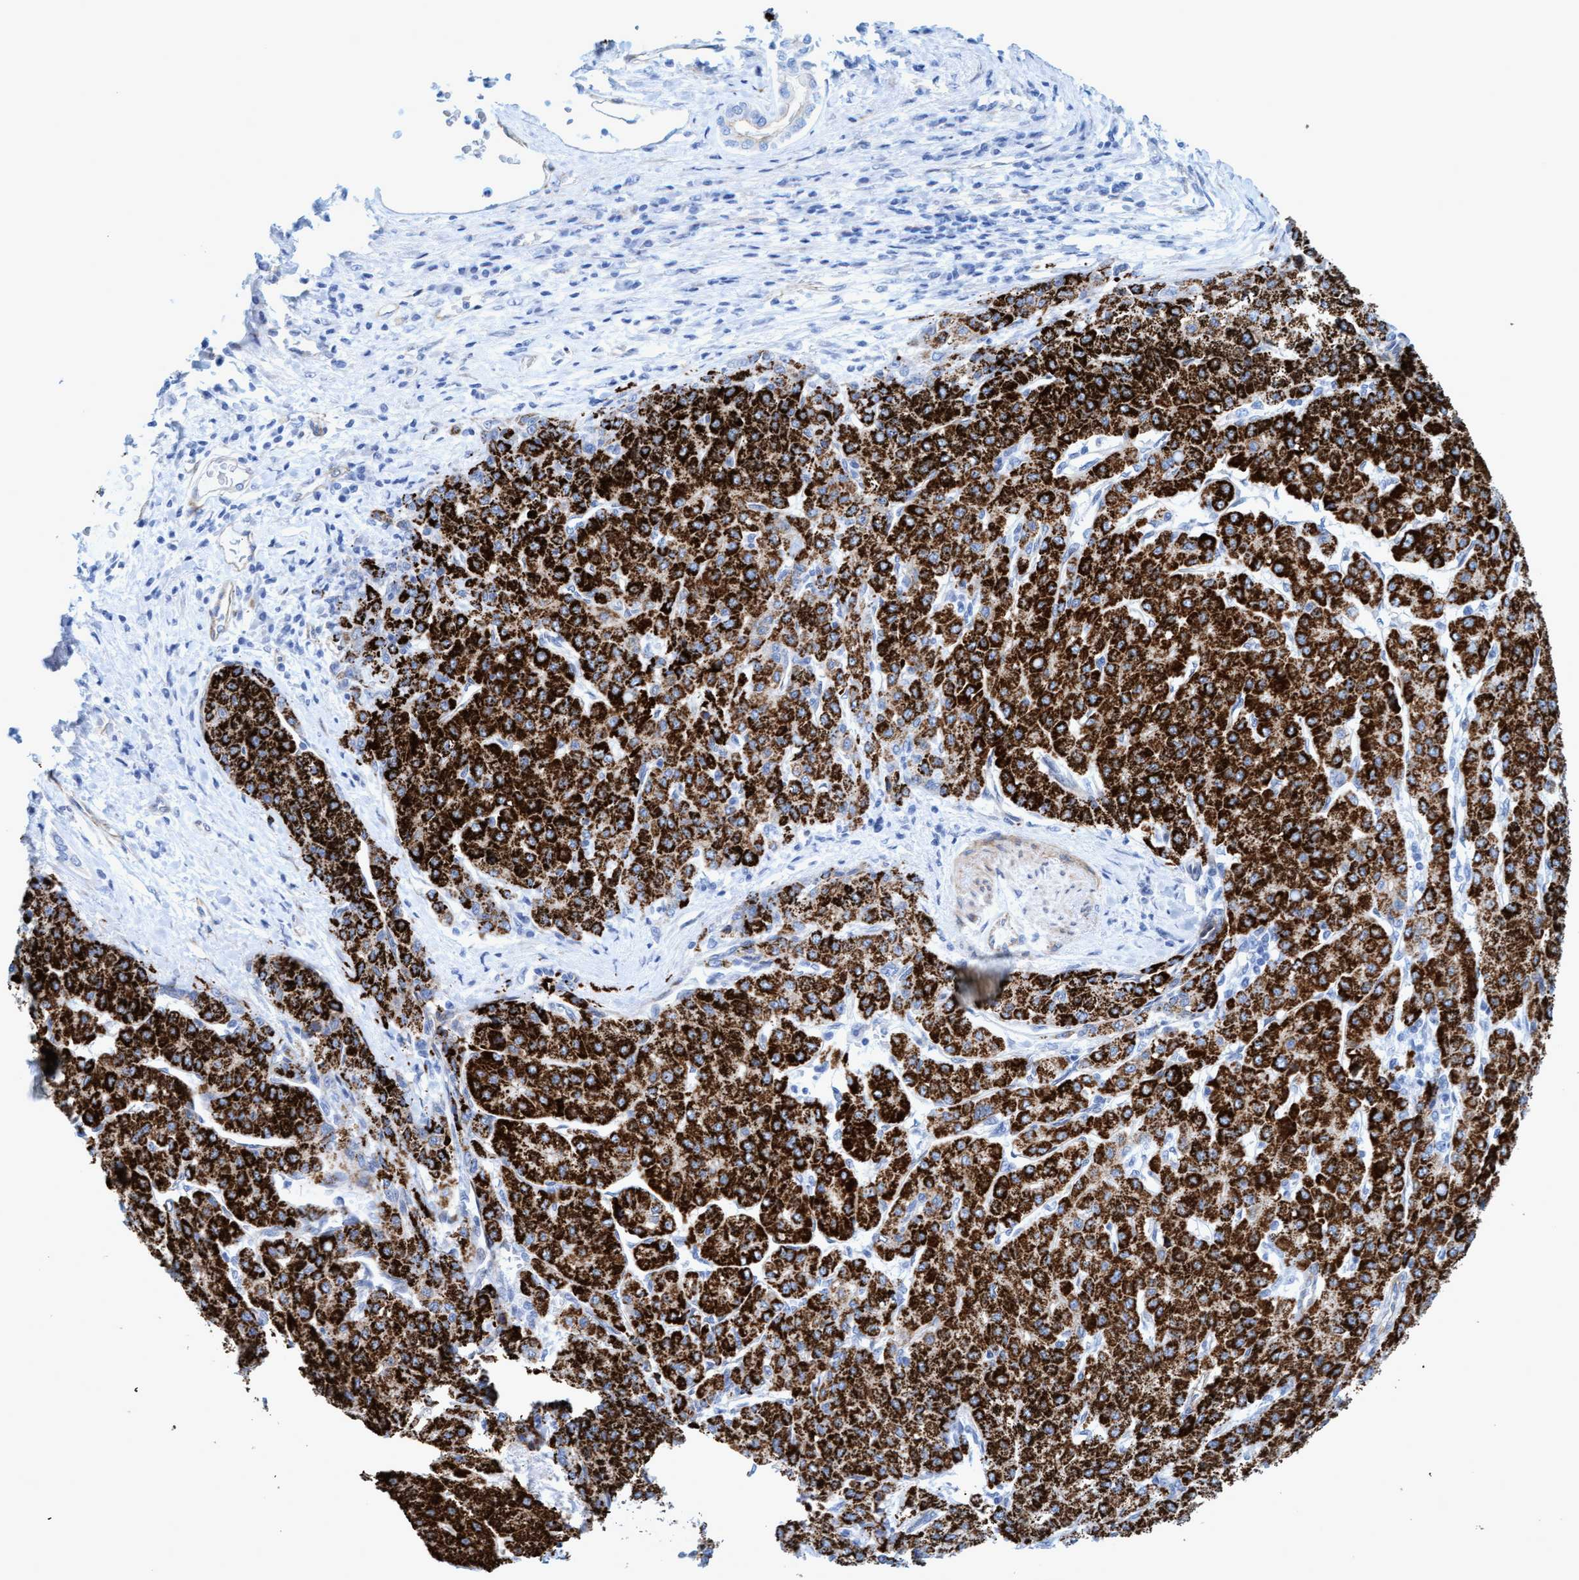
{"staining": {"intensity": "strong", "quantity": ">75%", "location": "cytoplasmic/membranous"}, "tissue": "liver cancer", "cell_type": "Tumor cells", "image_type": "cancer", "snomed": [{"axis": "morphology", "description": "Carcinoma, Hepatocellular, NOS"}, {"axis": "topography", "description": "Liver"}], "caption": "Human liver cancer (hepatocellular carcinoma) stained for a protein (brown) demonstrates strong cytoplasmic/membranous positive expression in about >75% of tumor cells.", "gene": "MTFR1", "patient": {"sex": "male", "age": 65}}